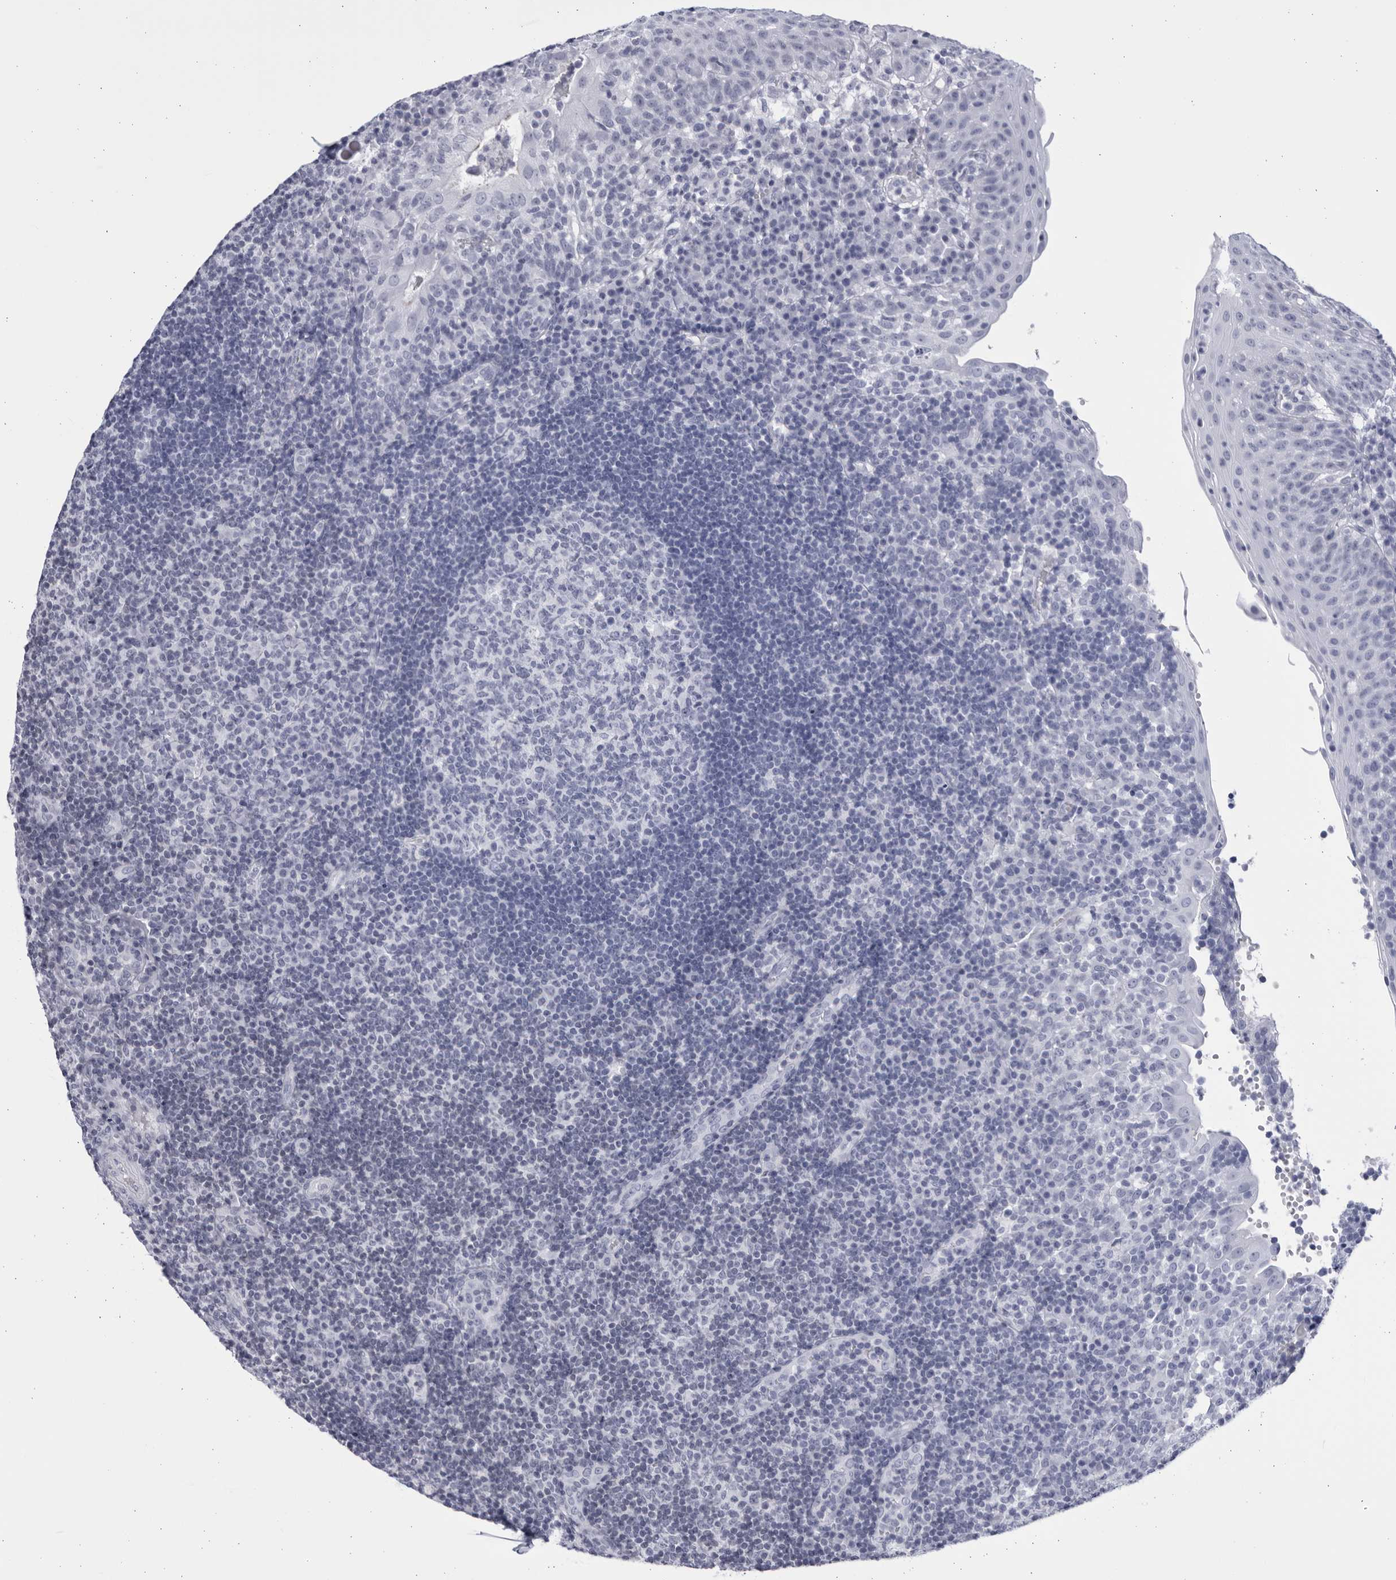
{"staining": {"intensity": "negative", "quantity": "none", "location": "none"}, "tissue": "tonsil", "cell_type": "Germinal center cells", "image_type": "normal", "snomed": [{"axis": "morphology", "description": "Normal tissue, NOS"}, {"axis": "topography", "description": "Tonsil"}], "caption": "Histopathology image shows no significant protein positivity in germinal center cells of unremarkable tonsil. (Stains: DAB immunohistochemistry (IHC) with hematoxylin counter stain, Microscopy: brightfield microscopy at high magnification).", "gene": "CCDC181", "patient": {"sex": "female", "age": 40}}